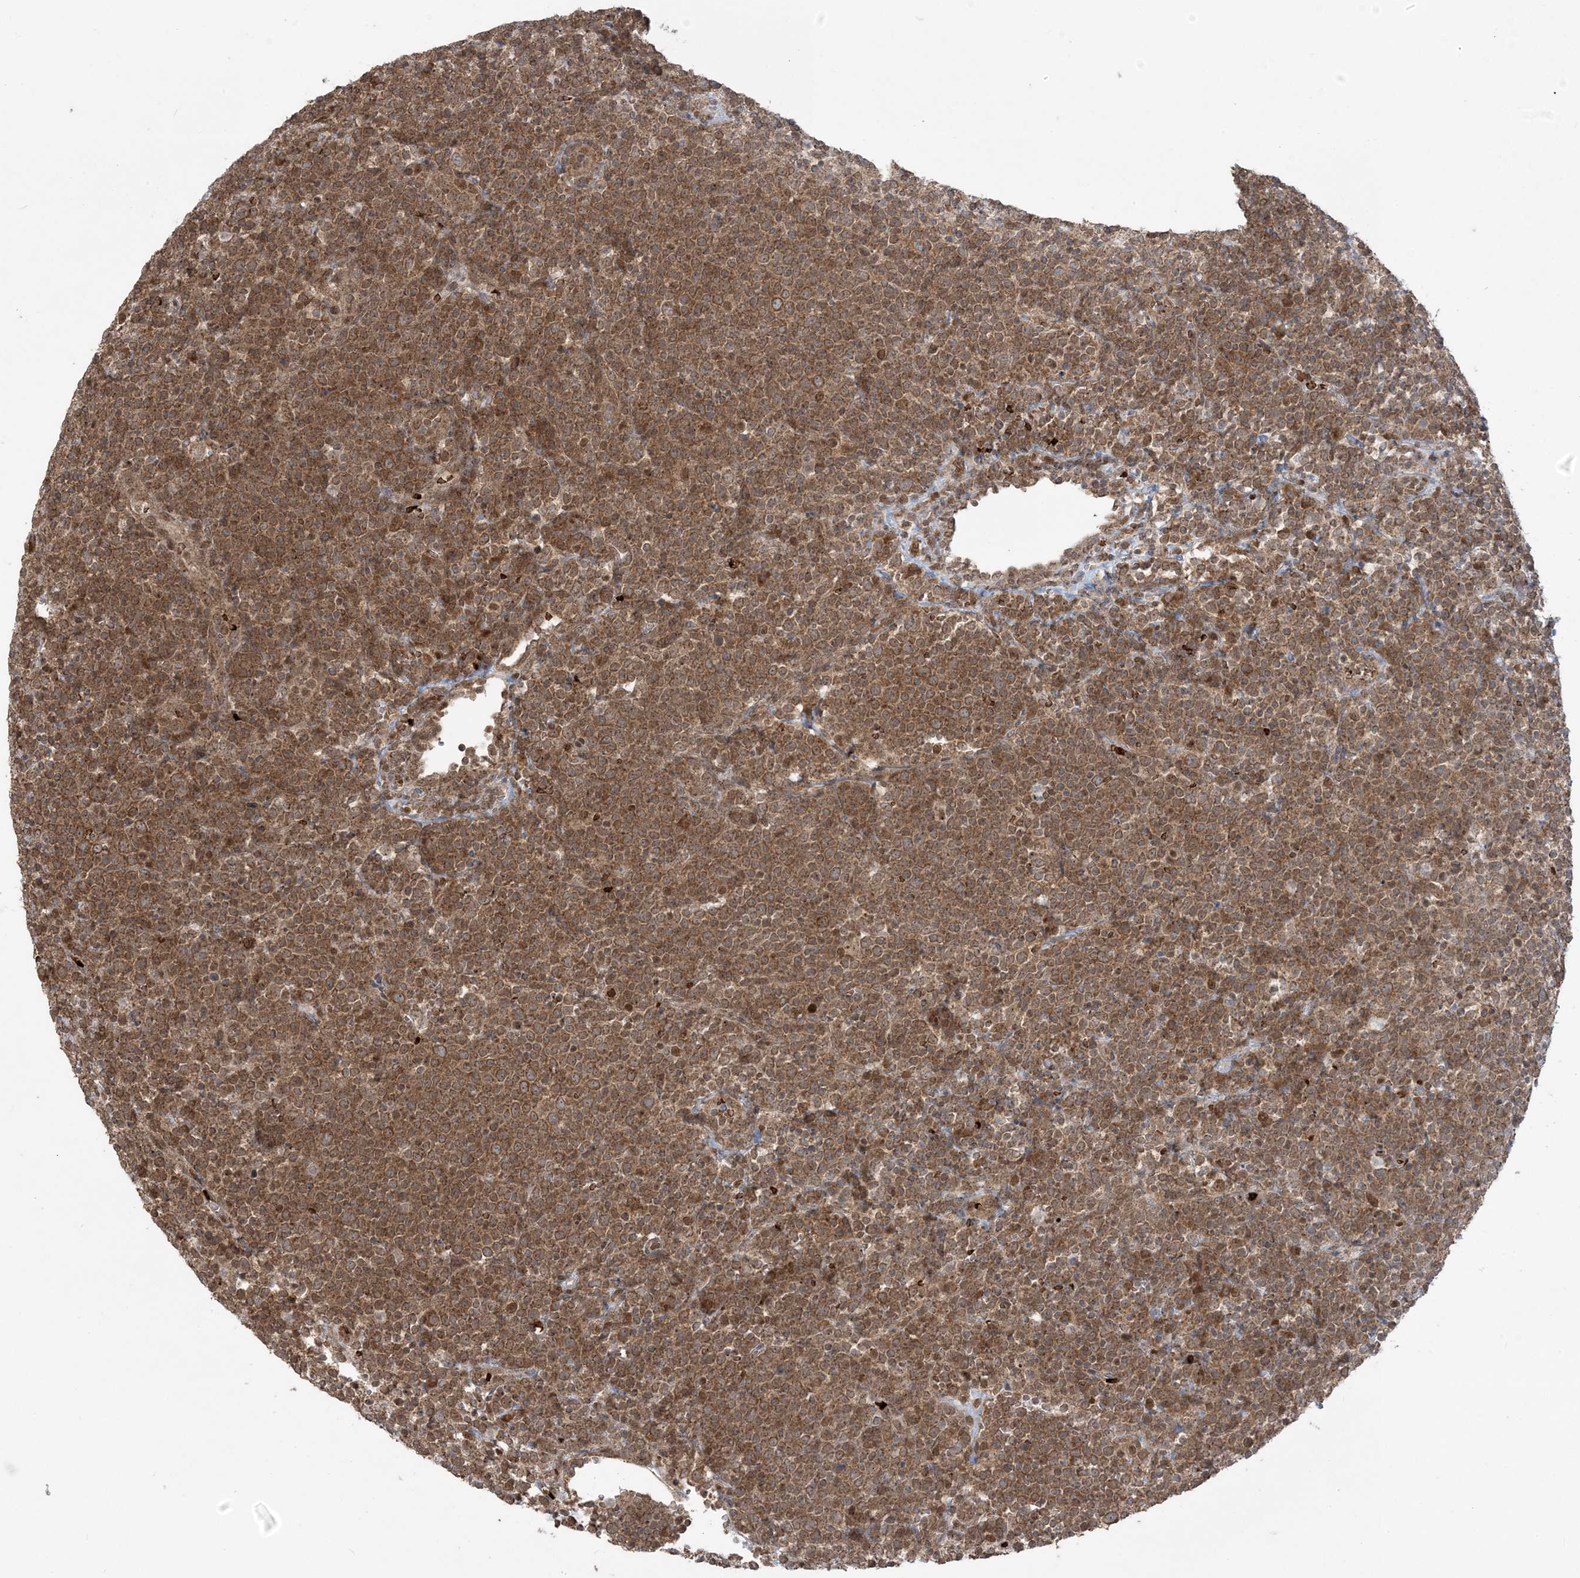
{"staining": {"intensity": "moderate", "quantity": ">75%", "location": "cytoplasmic/membranous"}, "tissue": "lymphoma", "cell_type": "Tumor cells", "image_type": "cancer", "snomed": [{"axis": "morphology", "description": "Malignant lymphoma, non-Hodgkin's type, High grade"}, {"axis": "topography", "description": "Lymph node"}], "caption": "This micrograph demonstrates immunohistochemistry (IHC) staining of high-grade malignant lymphoma, non-Hodgkin's type, with medium moderate cytoplasmic/membranous positivity in about >75% of tumor cells.", "gene": "ABCF3", "patient": {"sex": "male", "age": 61}}